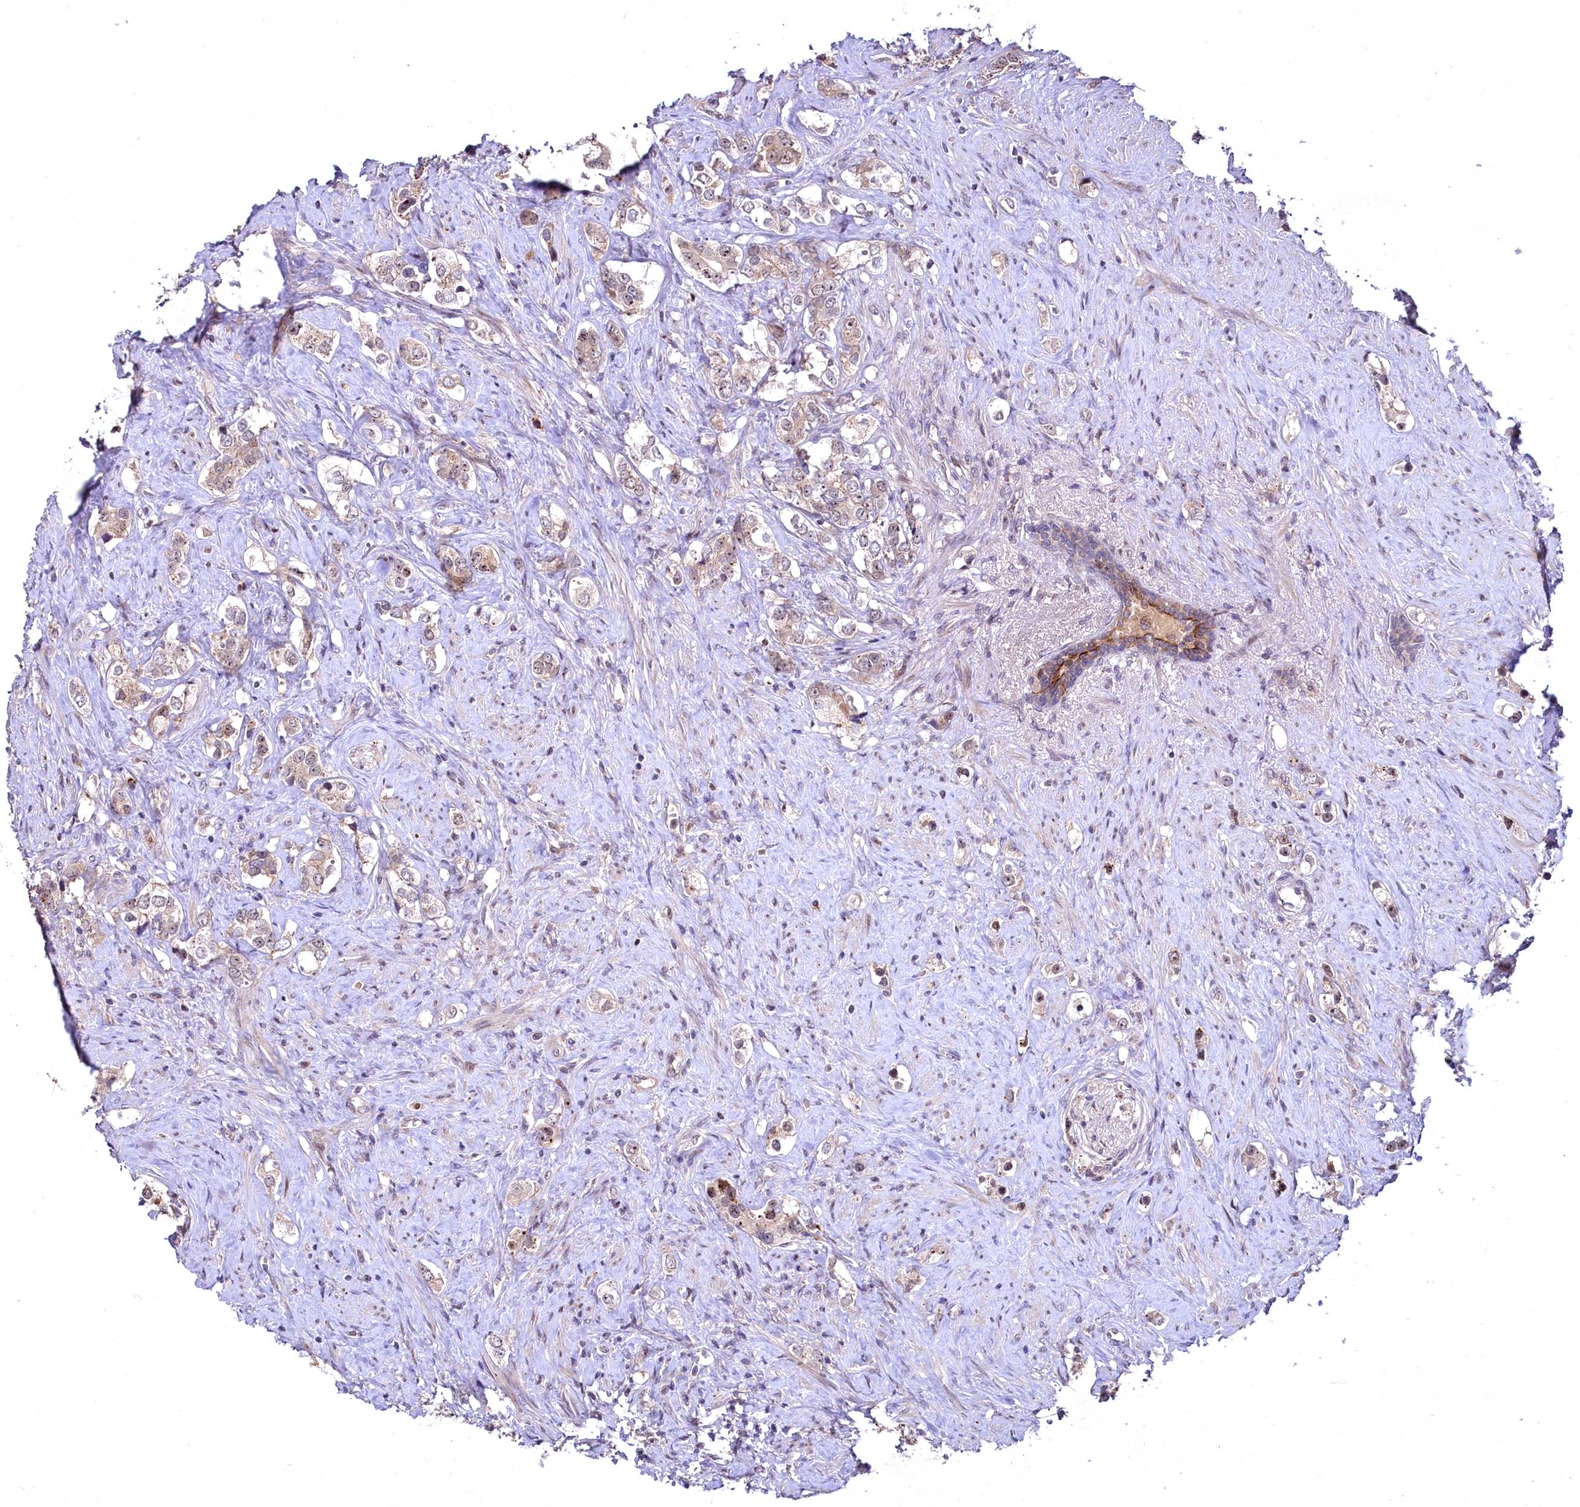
{"staining": {"intensity": "weak", "quantity": "25%-75%", "location": "cytoplasmic/membranous,nuclear"}, "tissue": "prostate cancer", "cell_type": "Tumor cells", "image_type": "cancer", "snomed": [{"axis": "morphology", "description": "Adenocarcinoma, High grade"}, {"axis": "topography", "description": "Prostate"}], "caption": "Immunohistochemistry (DAB) staining of high-grade adenocarcinoma (prostate) shows weak cytoplasmic/membranous and nuclear protein expression in about 25%-75% of tumor cells.", "gene": "N4BP2L1", "patient": {"sex": "male", "age": 63}}